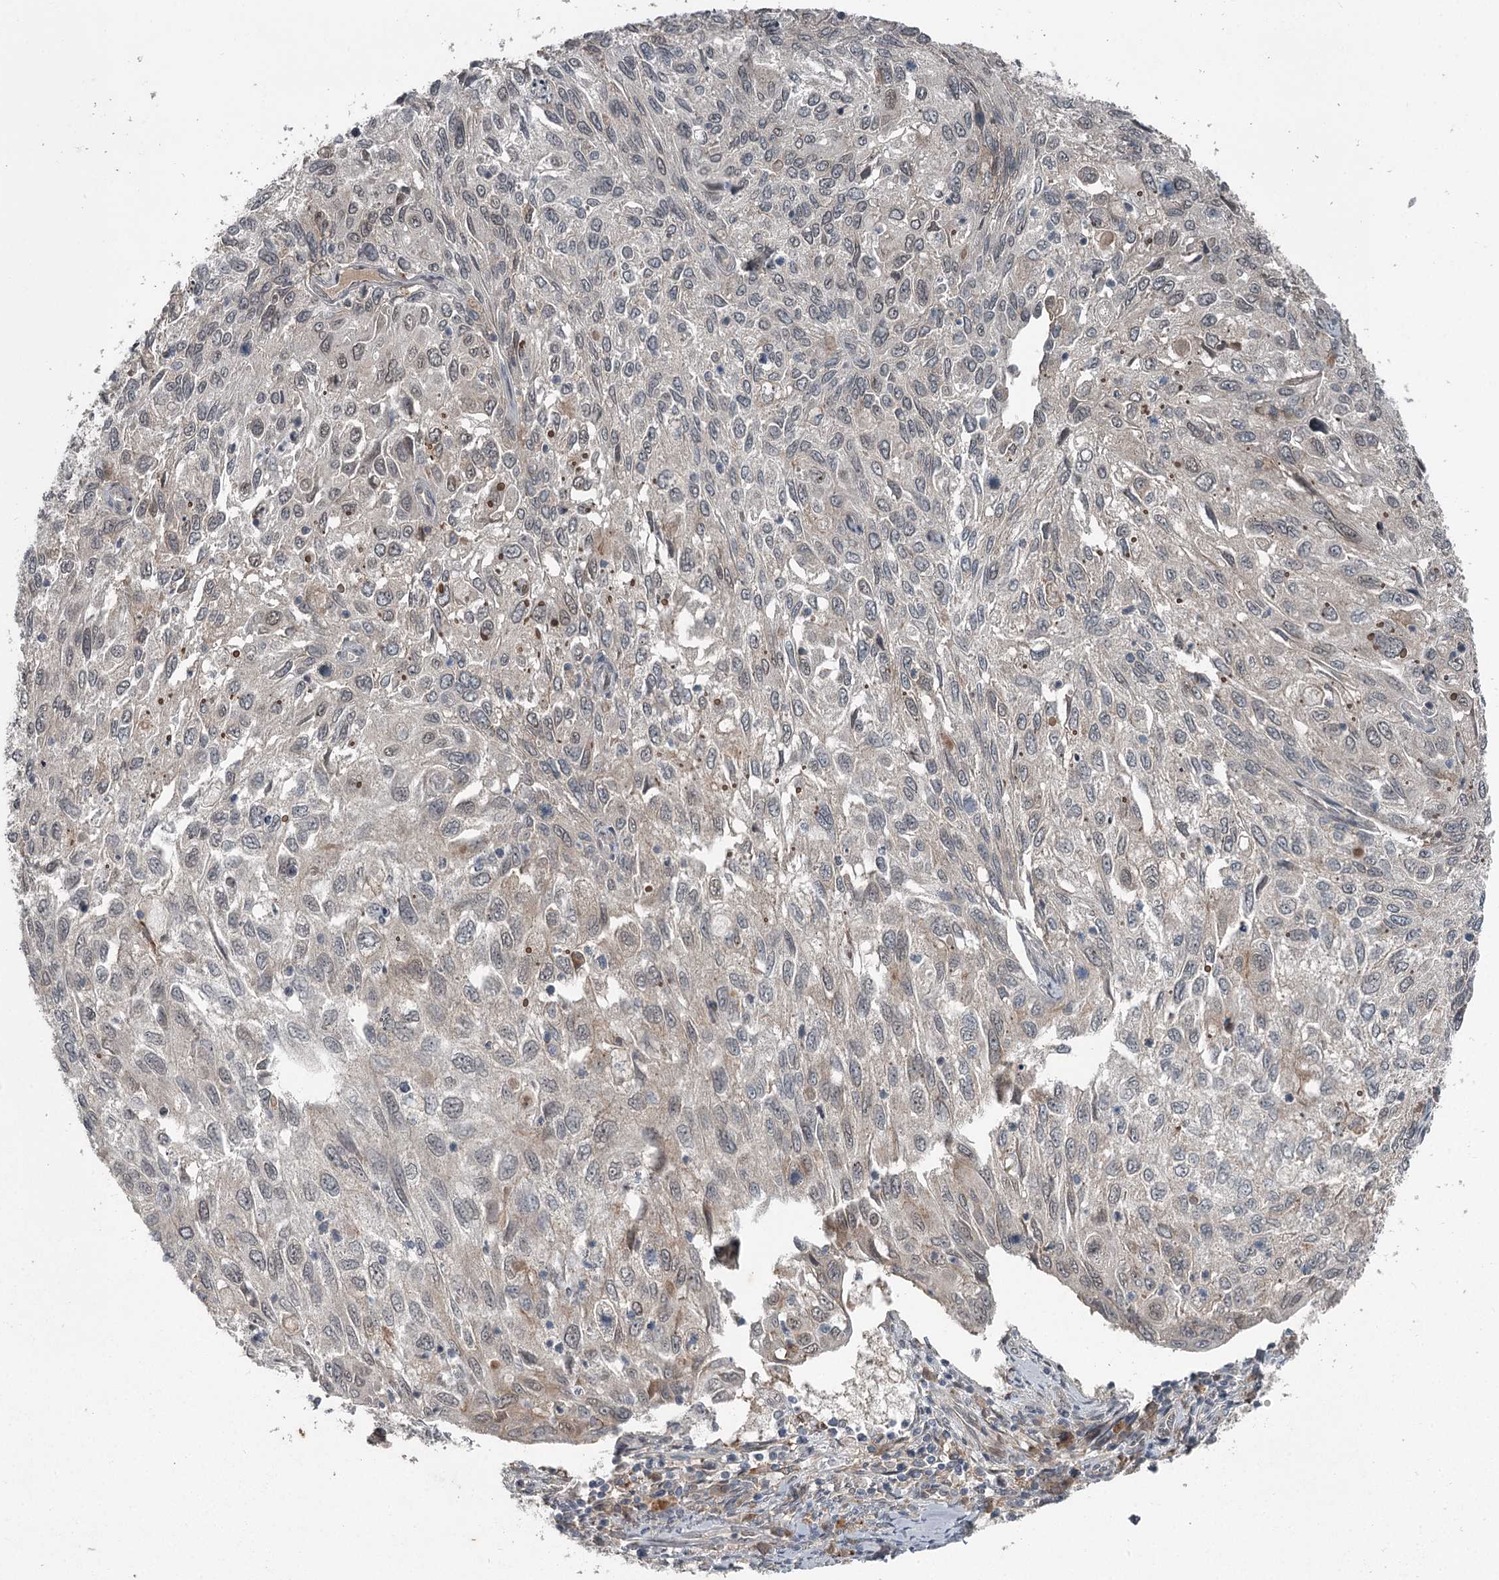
{"staining": {"intensity": "negative", "quantity": "none", "location": "none"}, "tissue": "cervical cancer", "cell_type": "Tumor cells", "image_type": "cancer", "snomed": [{"axis": "morphology", "description": "Squamous cell carcinoma, NOS"}, {"axis": "topography", "description": "Cervix"}], "caption": "Human cervical squamous cell carcinoma stained for a protein using IHC displays no expression in tumor cells.", "gene": "SLC39A8", "patient": {"sex": "female", "age": 70}}